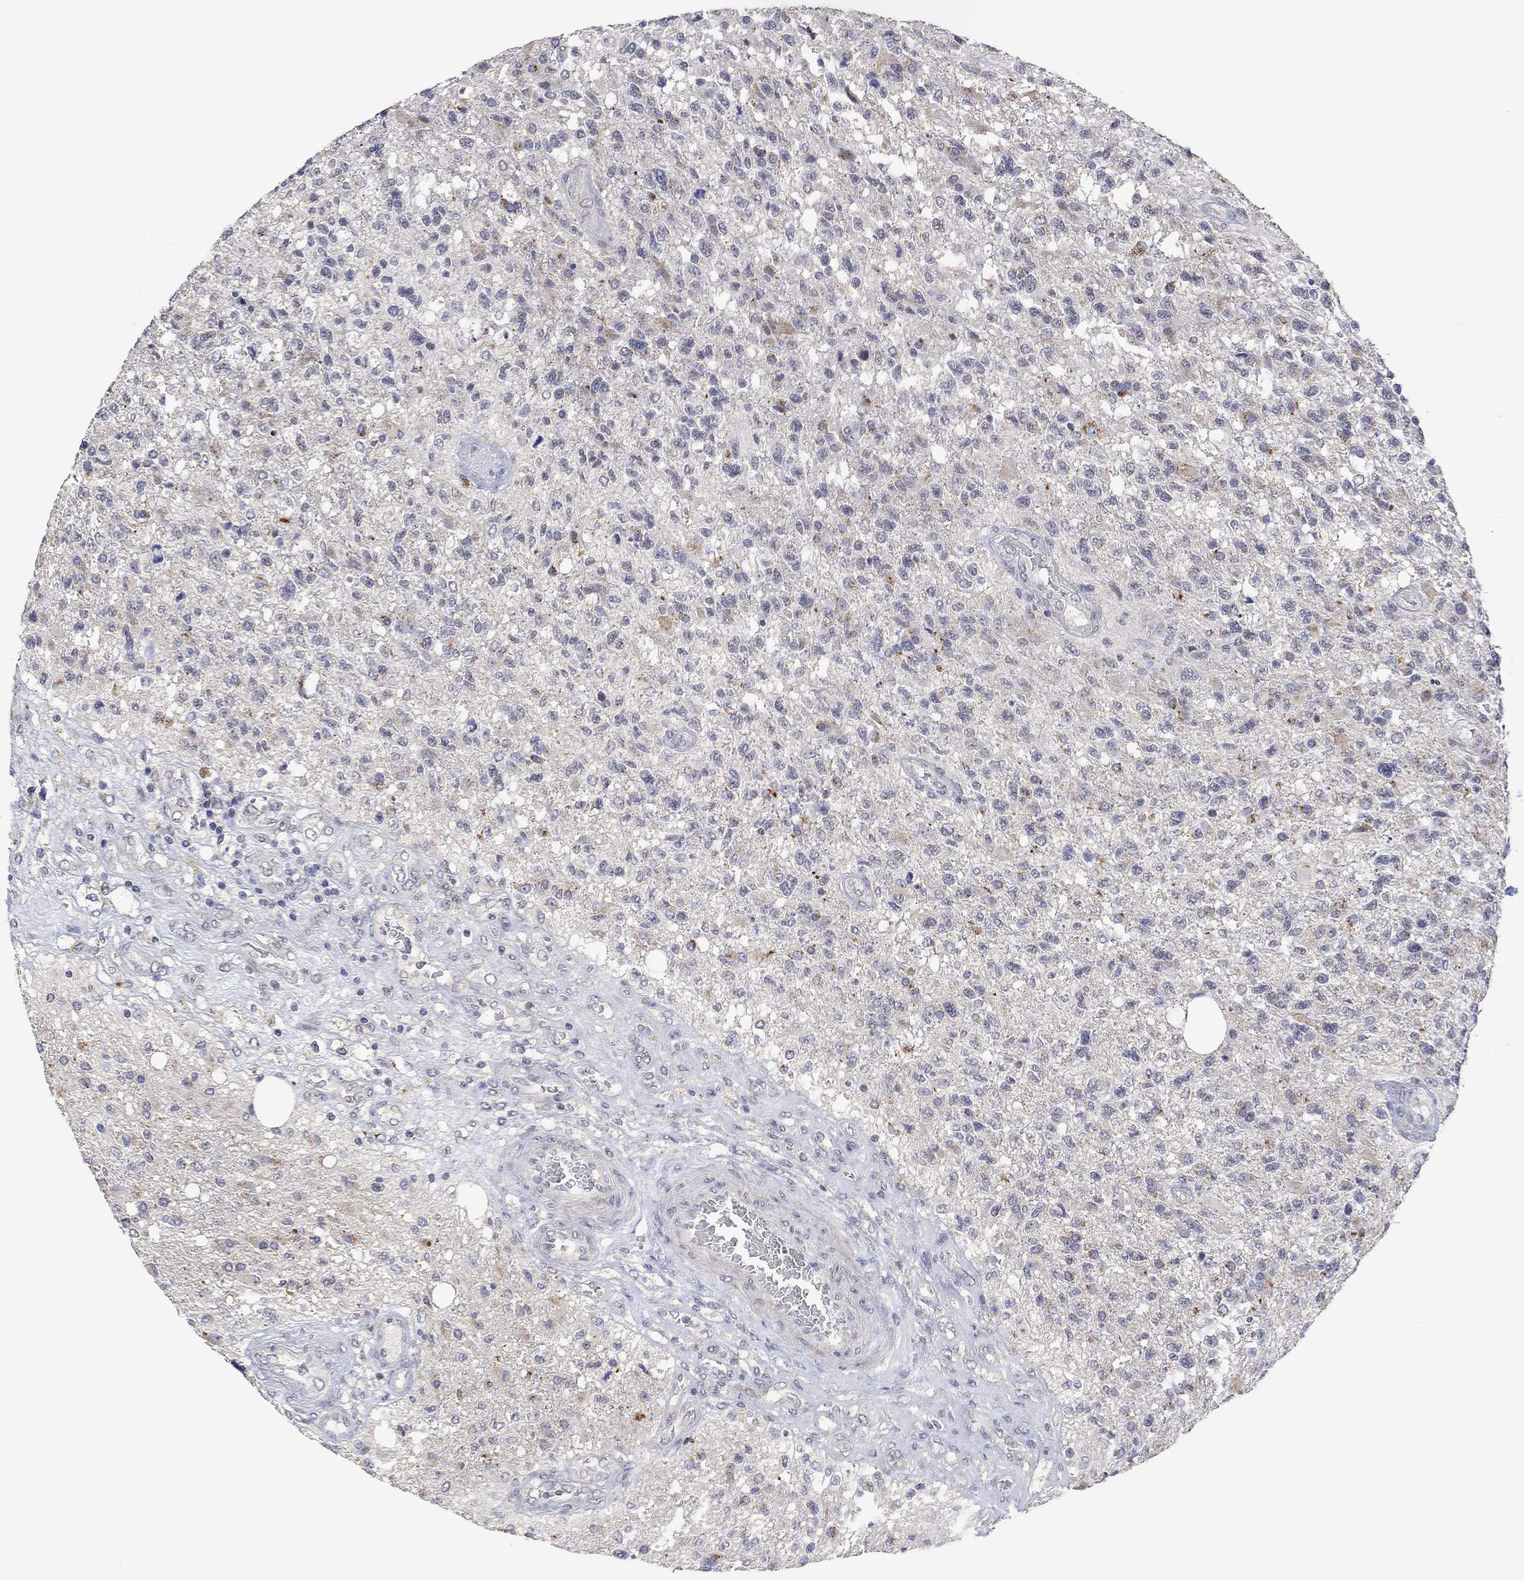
{"staining": {"intensity": "negative", "quantity": "none", "location": "none"}, "tissue": "glioma", "cell_type": "Tumor cells", "image_type": "cancer", "snomed": [{"axis": "morphology", "description": "Glioma, malignant, High grade"}, {"axis": "topography", "description": "Brain"}], "caption": "This is an IHC micrograph of malignant glioma (high-grade). There is no positivity in tumor cells.", "gene": "SLC48A1", "patient": {"sex": "male", "age": 56}}